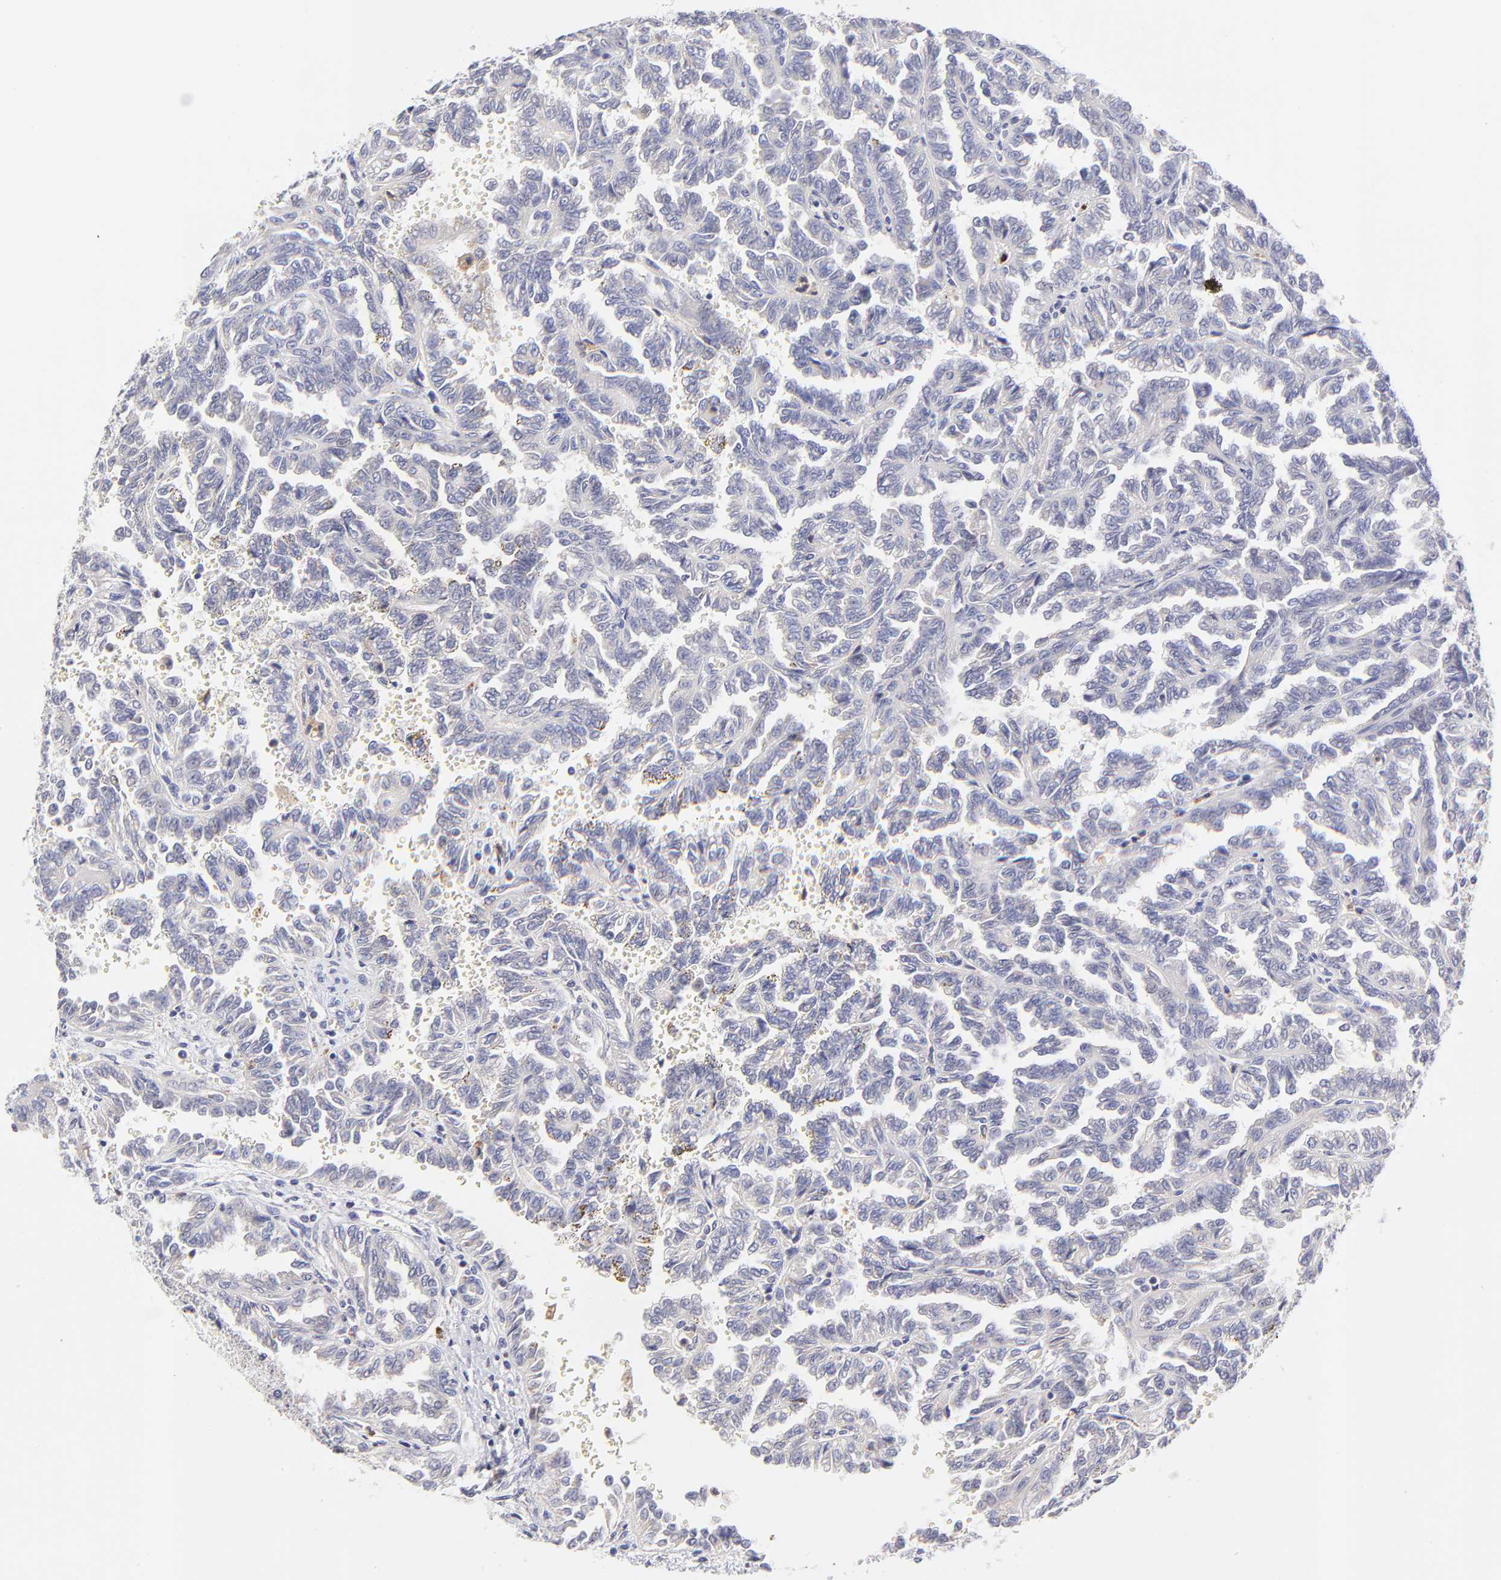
{"staining": {"intensity": "negative", "quantity": "none", "location": "none"}, "tissue": "renal cancer", "cell_type": "Tumor cells", "image_type": "cancer", "snomed": [{"axis": "morphology", "description": "Inflammation, NOS"}, {"axis": "morphology", "description": "Adenocarcinoma, NOS"}, {"axis": "topography", "description": "Kidney"}], "caption": "Tumor cells show no significant protein staining in adenocarcinoma (renal). (DAB (3,3'-diaminobenzidine) immunohistochemistry visualized using brightfield microscopy, high magnification).", "gene": "GCSAM", "patient": {"sex": "male", "age": 68}}